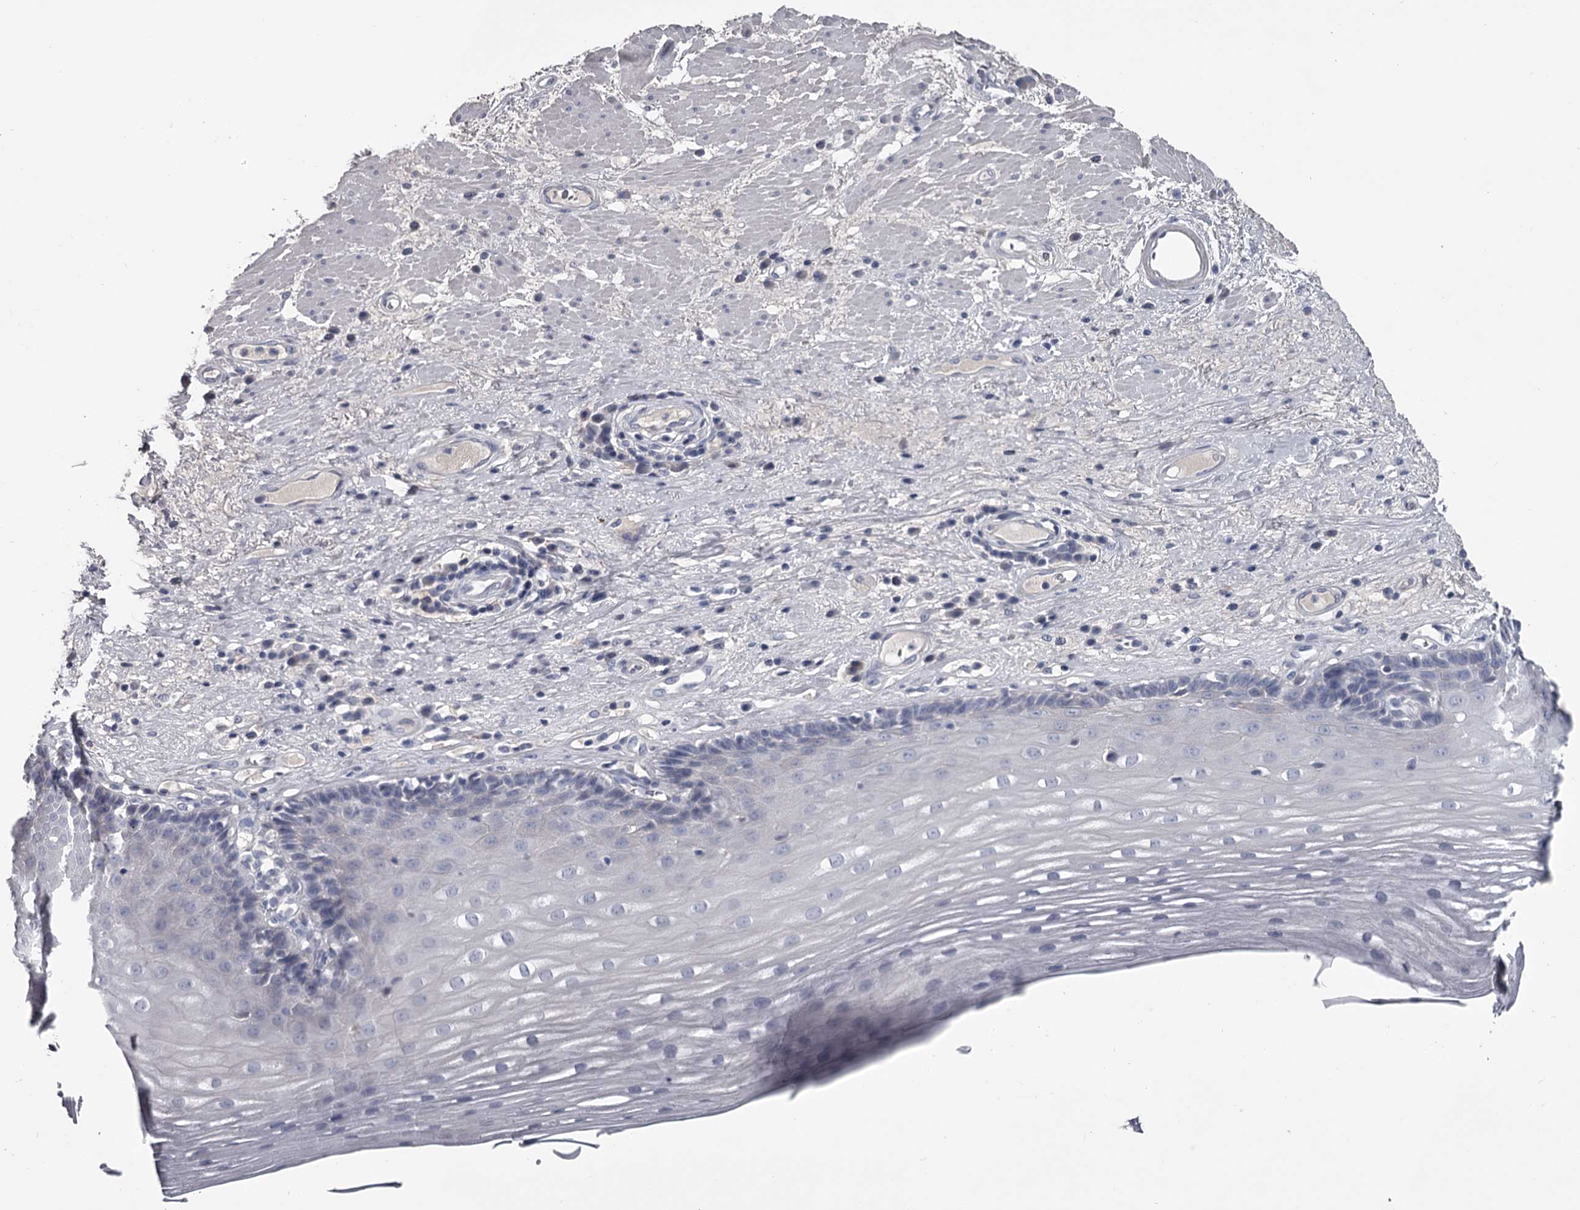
{"staining": {"intensity": "negative", "quantity": "none", "location": "none"}, "tissue": "esophagus", "cell_type": "Squamous epithelial cells", "image_type": "normal", "snomed": [{"axis": "morphology", "description": "Normal tissue, NOS"}, {"axis": "topography", "description": "Esophagus"}], "caption": "Immunohistochemistry (IHC) histopathology image of normal human esophagus stained for a protein (brown), which shows no positivity in squamous epithelial cells. (DAB (3,3'-diaminobenzidine) immunohistochemistry, high magnification).", "gene": "DAO", "patient": {"sex": "male", "age": 62}}